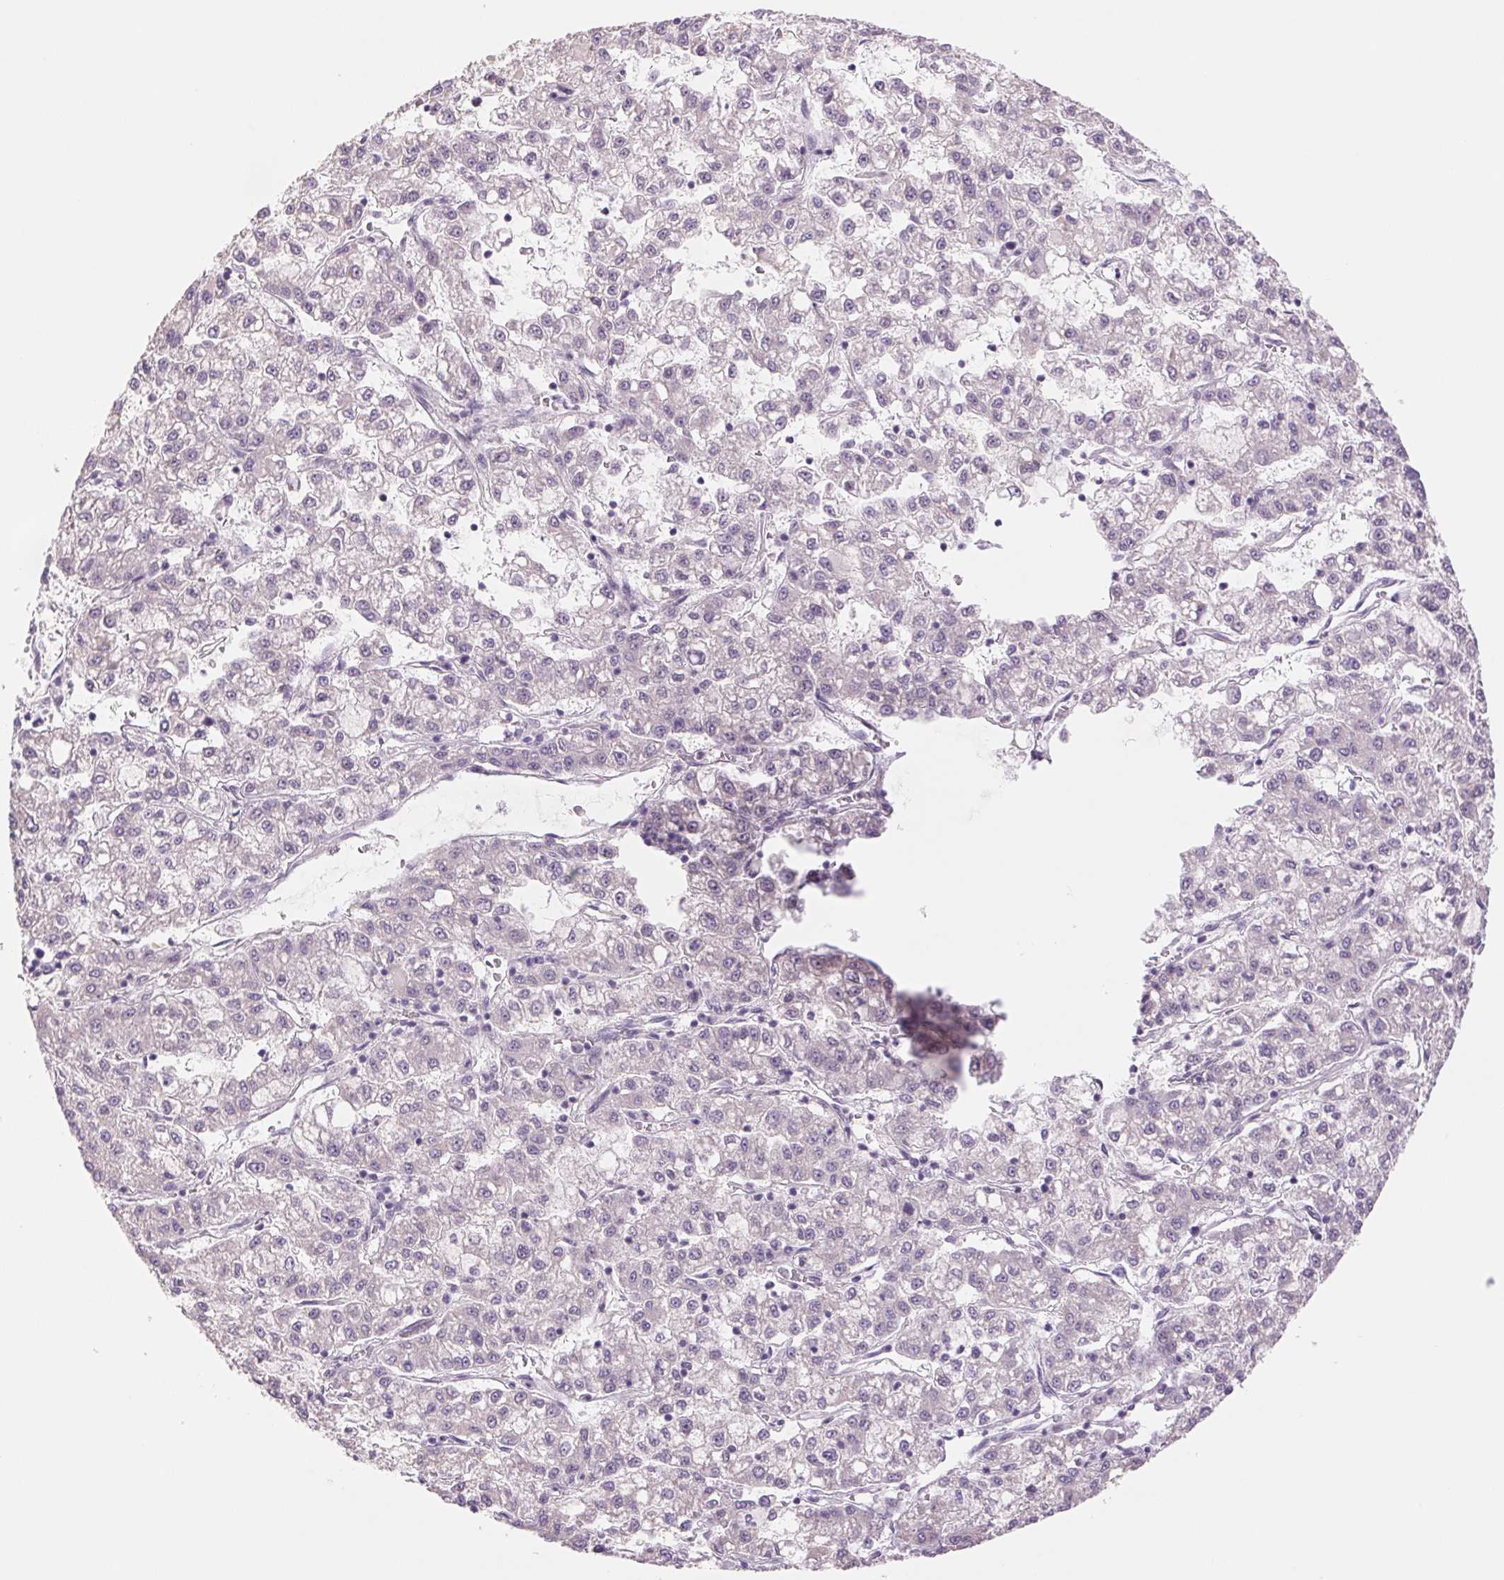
{"staining": {"intensity": "negative", "quantity": "none", "location": "none"}, "tissue": "liver cancer", "cell_type": "Tumor cells", "image_type": "cancer", "snomed": [{"axis": "morphology", "description": "Carcinoma, Hepatocellular, NOS"}, {"axis": "topography", "description": "Liver"}], "caption": "High magnification brightfield microscopy of hepatocellular carcinoma (liver) stained with DAB (brown) and counterstained with hematoxylin (blue): tumor cells show no significant positivity.", "gene": "KRT1", "patient": {"sex": "male", "age": 40}}